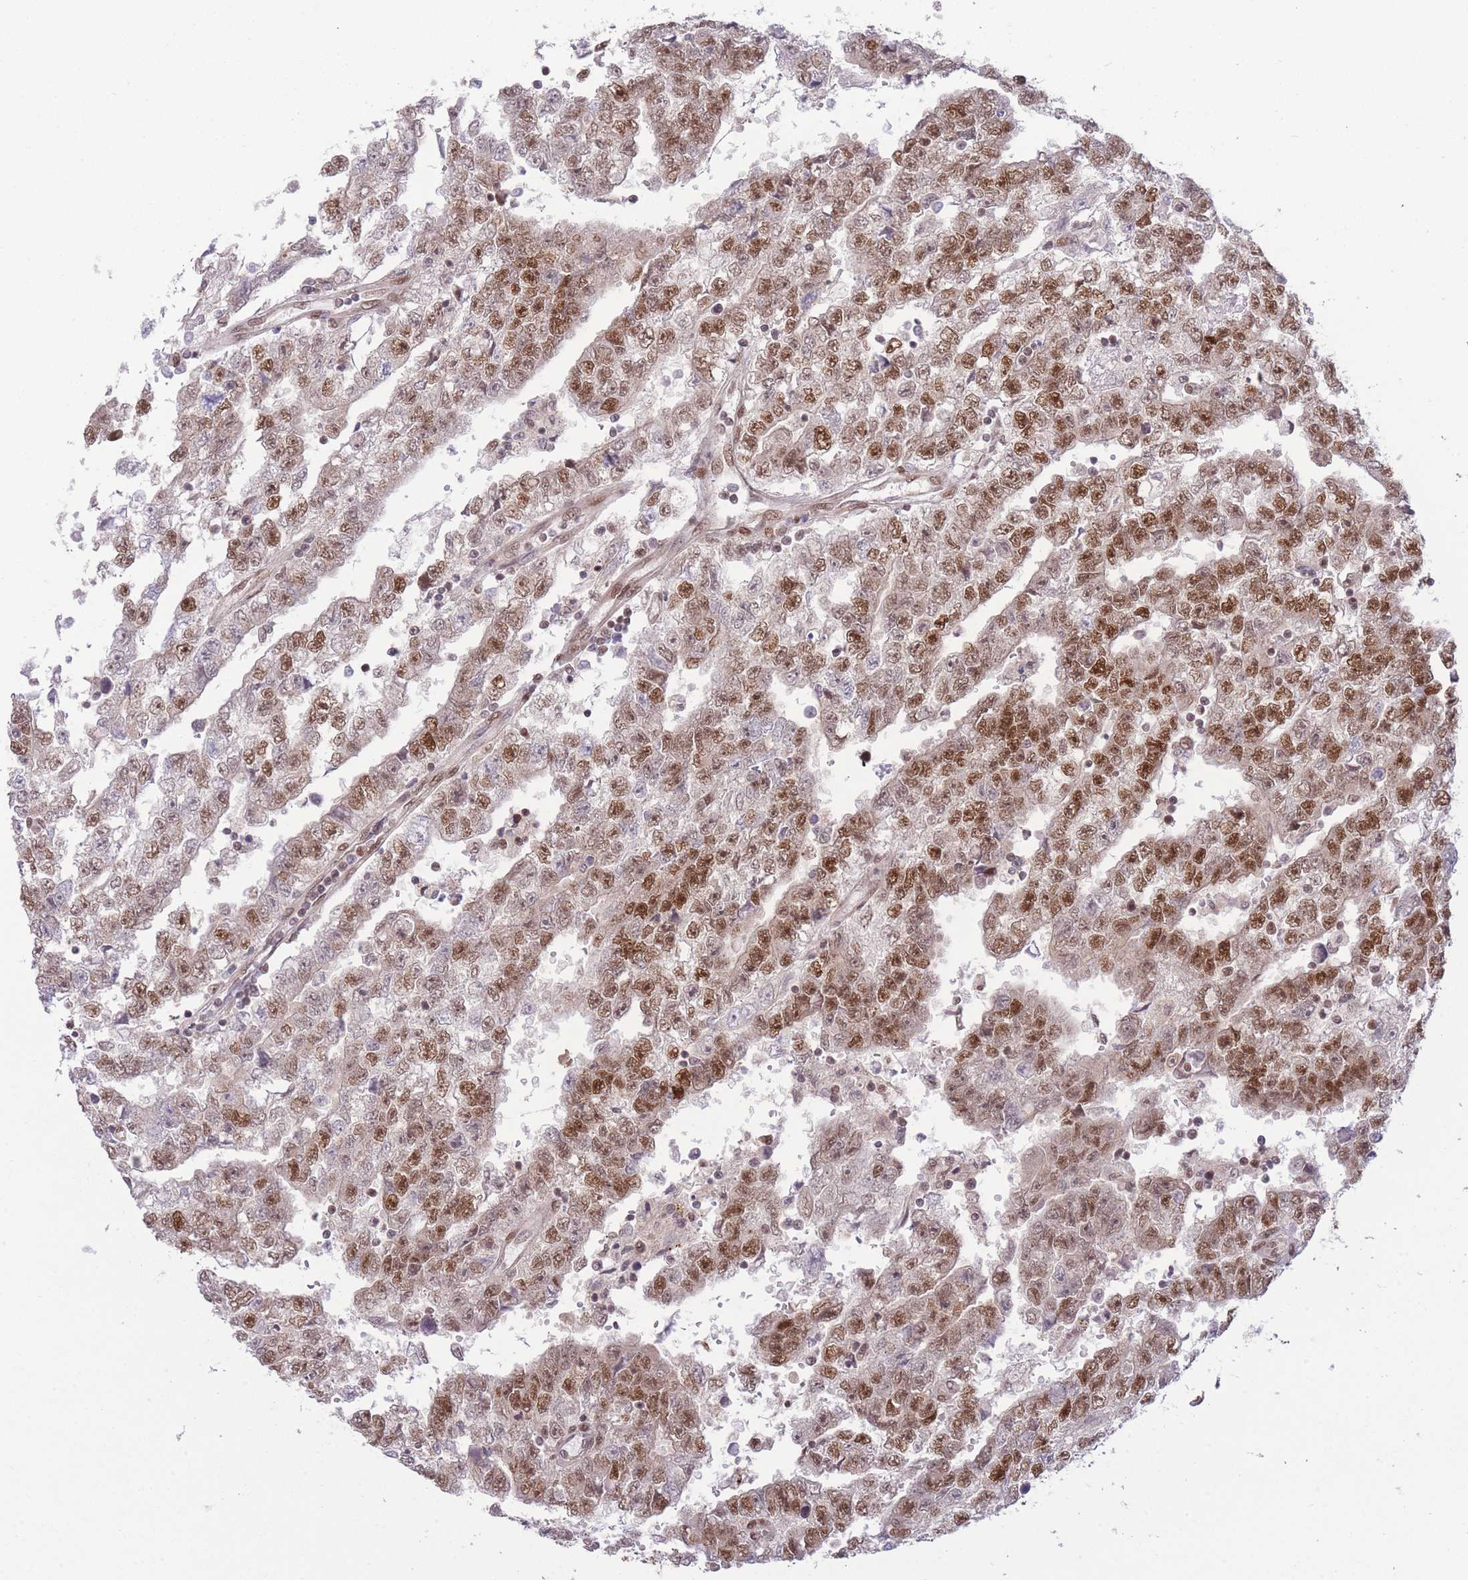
{"staining": {"intensity": "strong", "quantity": ">75%", "location": "nuclear"}, "tissue": "testis cancer", "cell_type": "Tumor cells", "image_type": "cancer", "snomed": [{"axis": "morphology", "description": "Carcinoma, Embryonal, NOS"}, {"axis": "topography", "description": "Testis"}], "caption": "Immunohistochemistry staining of testis embryonal carcinoma, which reveals high levels of strong nuclear staining in about >75% of tumor cells indicating strong nuclear protein positivity. The staining was performed using DAB (3,3'-diaminobenzidine) (brown) for protein detection and nuclei were counterstained in hematoxylin (blue).", "gene": "CARD8", "patient": {"sex": "male", "age": 25}}